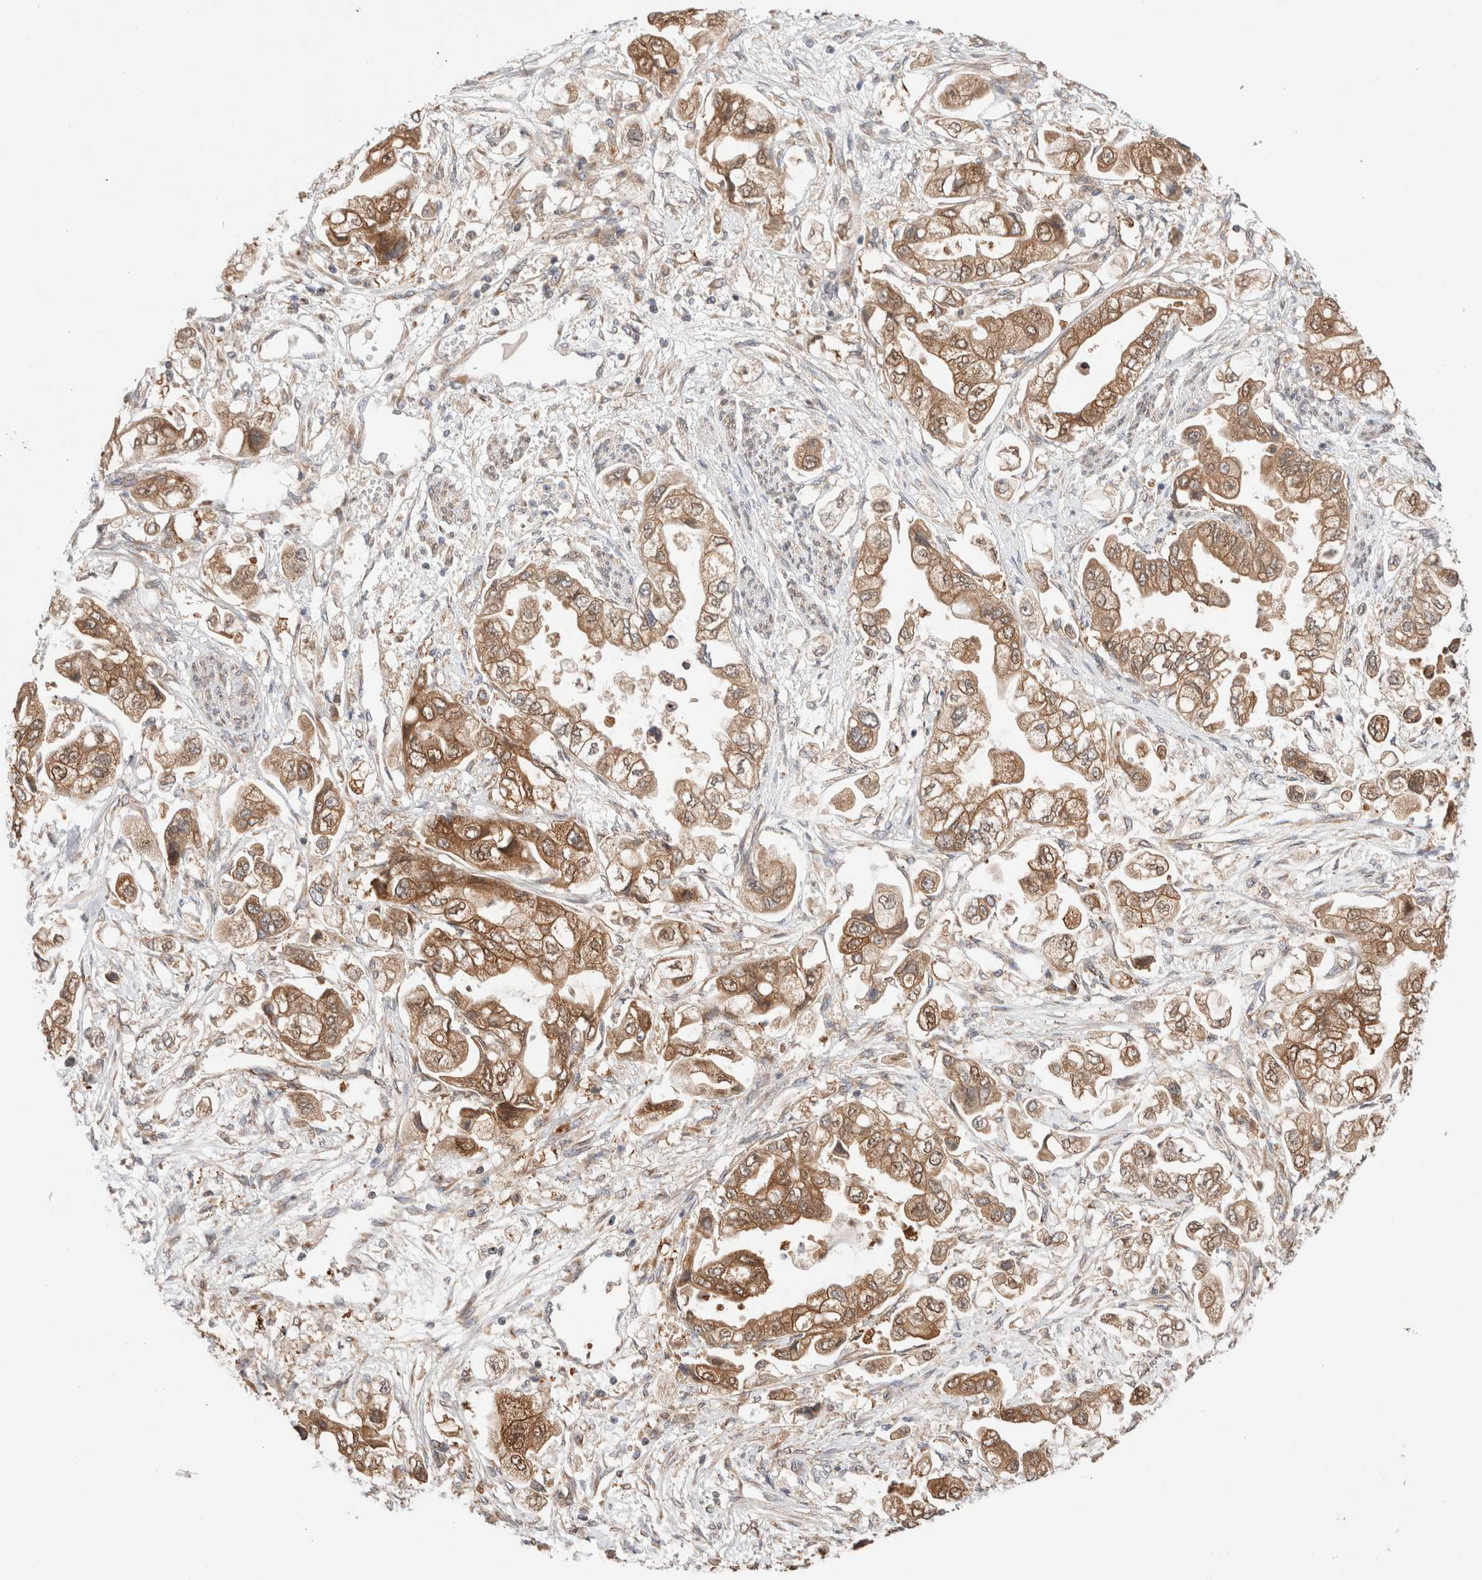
{"staining": {"intensity": "moderate", "quantity": ">75%", "location": "cytoplasmic/membranous"}, "tissue": "stomach cancer", "cell_type": "Tumor cells", "image_type": "cancer", "snomed": [{"axis": "morphology", "description": "Adenocarcinoma, NOS"}, {"axis": "topography", "description": "Stomach"}], "caption": "The immunohistochemical stain shows moderate cytoplasmic/membranous staining in tumor cells of stomach cancer tissue.", "gene": "LMAN2L", "patient": {"sex": "male", "age": 62}}